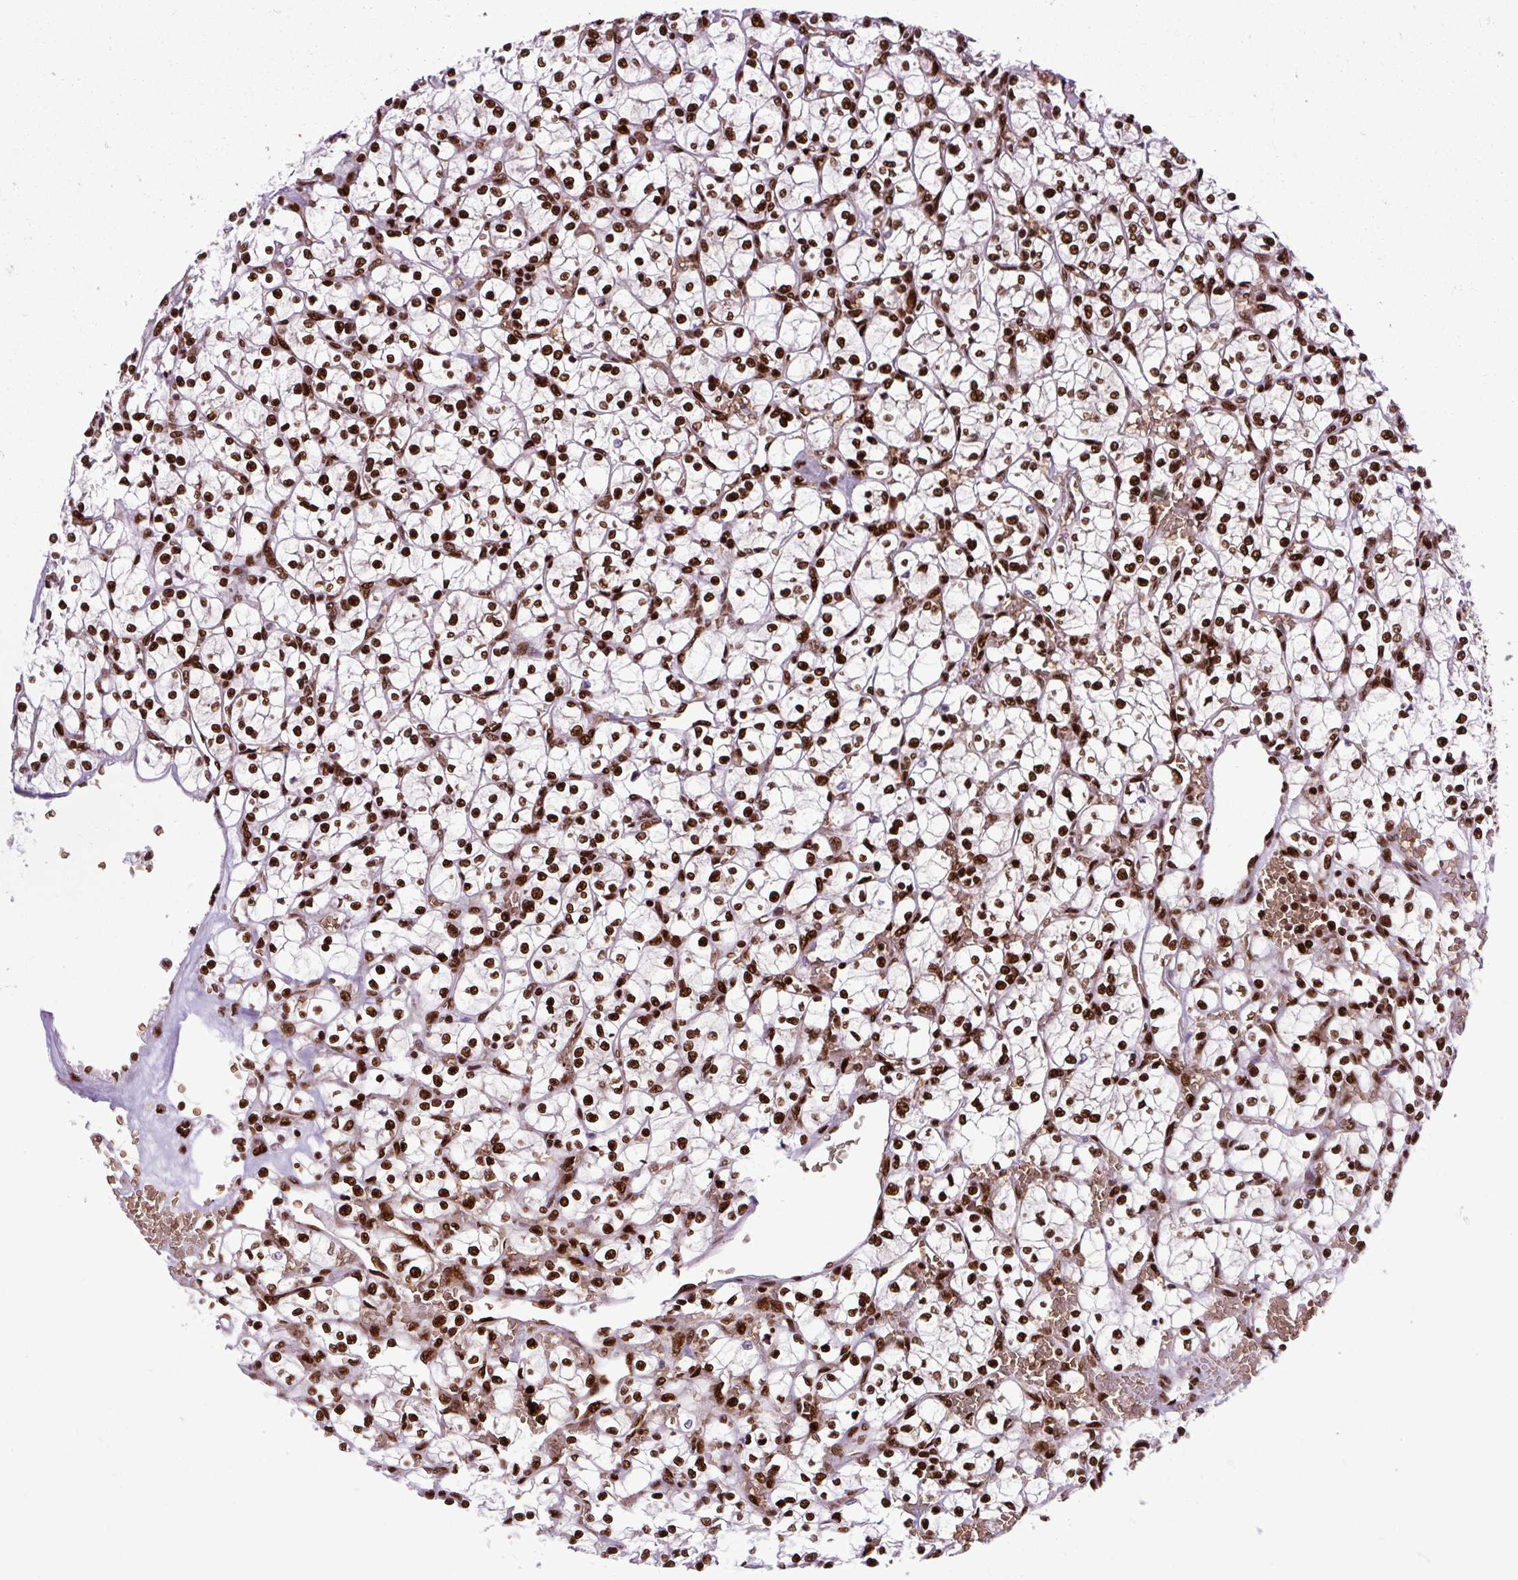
{"staining": {"intensity": "strong", "quantity": ">75%", "location": "nuclear"}, "tissue": "renal cancer", "cell_type": "Tumor cells", "image_type": "cancer", "snomed": [{"axis": "morphology", "description": "Adenocarcinoma, NOS"}, {"axis": "topography", "description": "Kidney"}], "caption": "Immunohistochemistry image of human renal adenocarcinoma stained for a protein (brown), which shows high levels of strong nuclear staining in about >75% of tumor cells.", "gene": "FUS", "patient": {"sex": "female", "age": 64}}